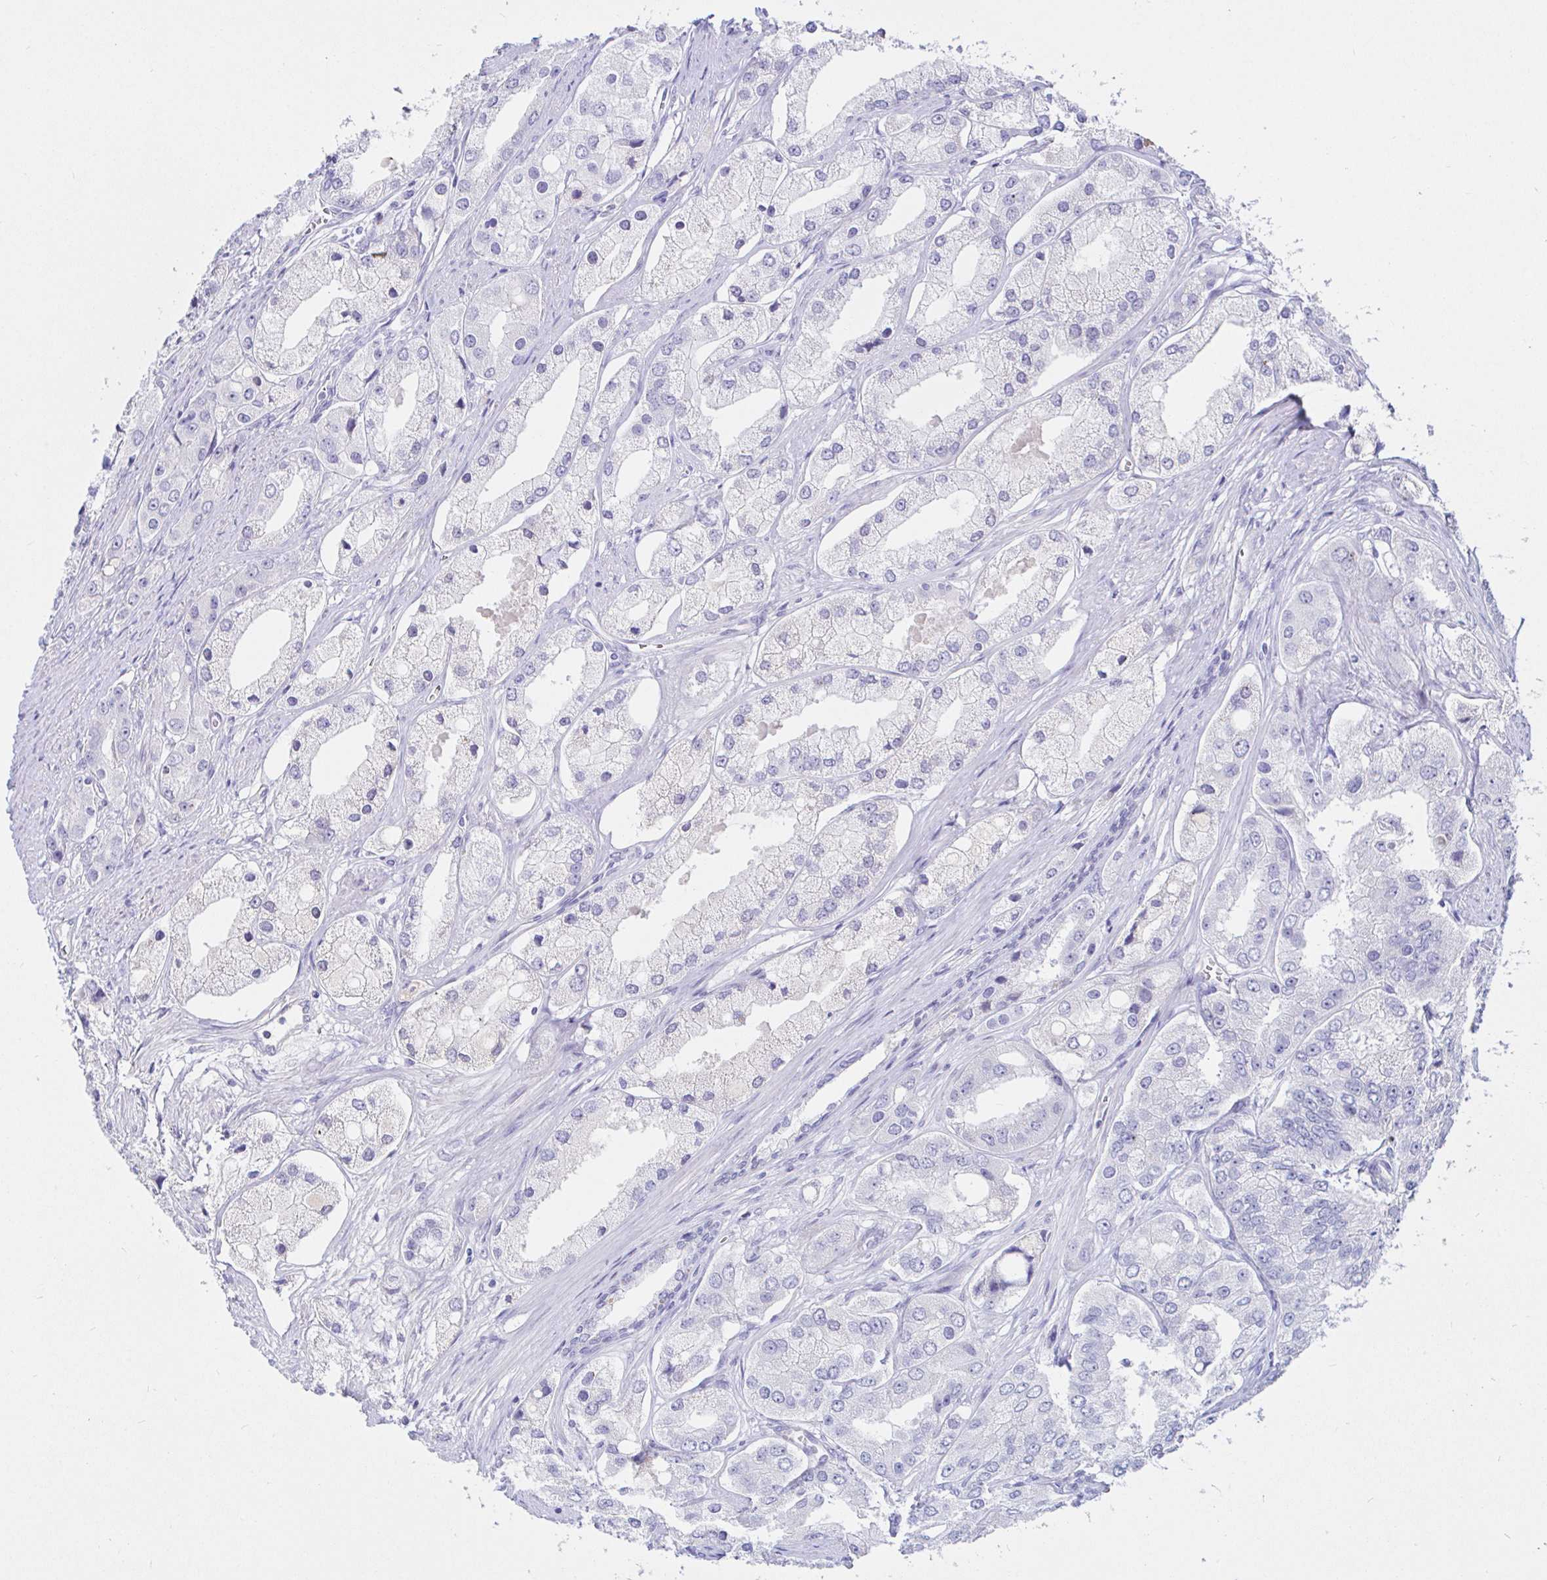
{"staining": {"intensity": "negative", "quantity": "none", "location": "none"}, "tissue": "prostate cancer", "cell_type": "Tumor cells", "image_type": "cancer", "snomed": [{"axis": "morphology", "description": "Adenocarcinoma, Low grade"}, {"axis": "topography", "description": "Prostate"}], "caption": "Immunohistochemistry histopathology image of neoplastic tissue: human adenocarcinoma (low-grade) (prostate) stained with DAB (3,3'-diaminobenzidine) reveals no significant protein positivity in tumor cells.", "gene": "SAA4", "patient": {"sex": "male", "age": 69}}